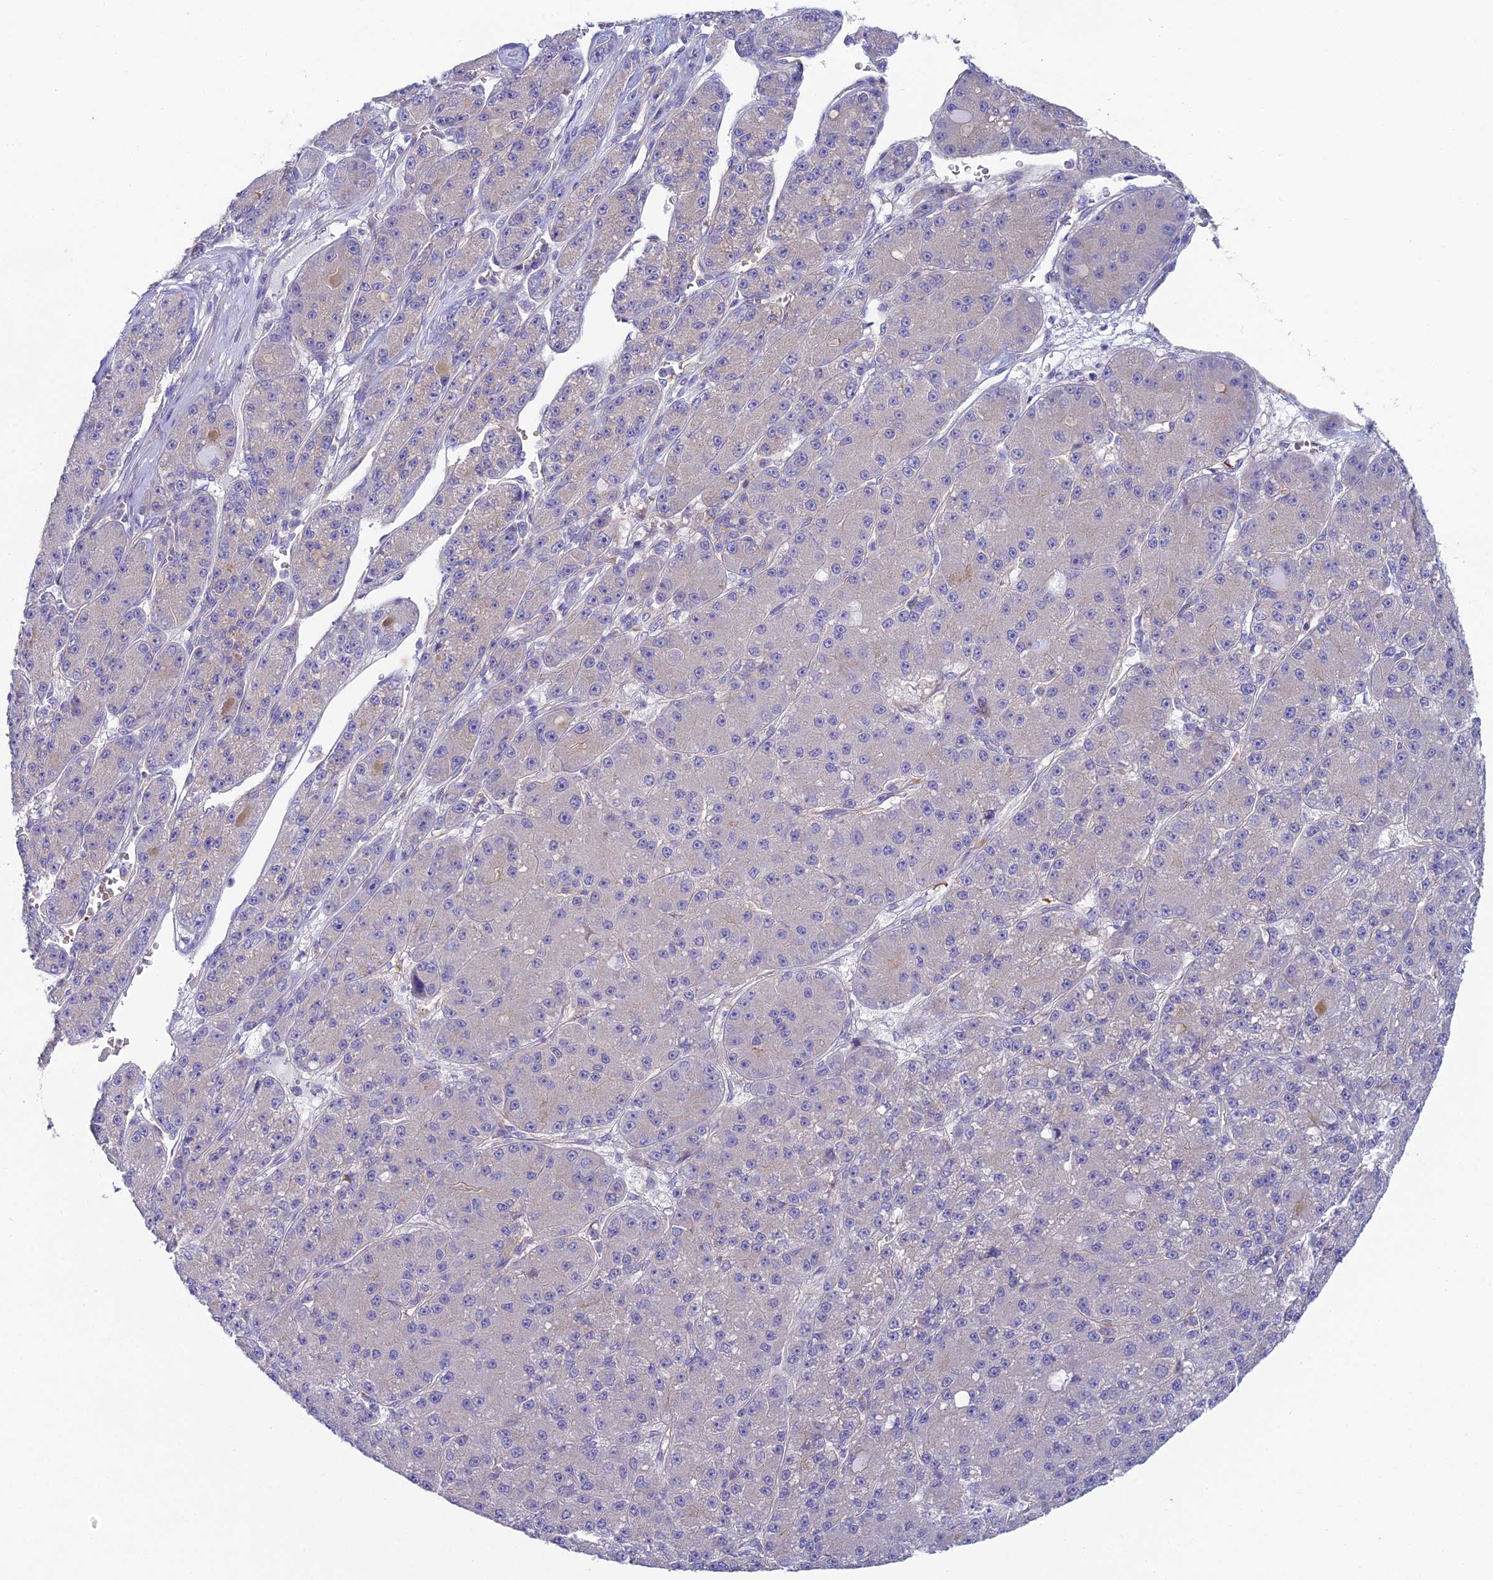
{"staining": {"intensity": "negative", "quantity": "none", "location": "none"}, "tissue": "liver cancer", "cell_type": "Tumor cells", "image_type": "cancer", "snomed": [{"axis": "morphology", "description": "Carcinoma, Hepatocellular, NOS"}, {"axis": "topography", "description": "Liver"}], "caption": "Immunohistochemistry image of human liver cancer stained for a protein (brown), which shows no expression in tumor cells.", "gene": "ZNF564", "patient": {"sex": "male", "age": 67}}